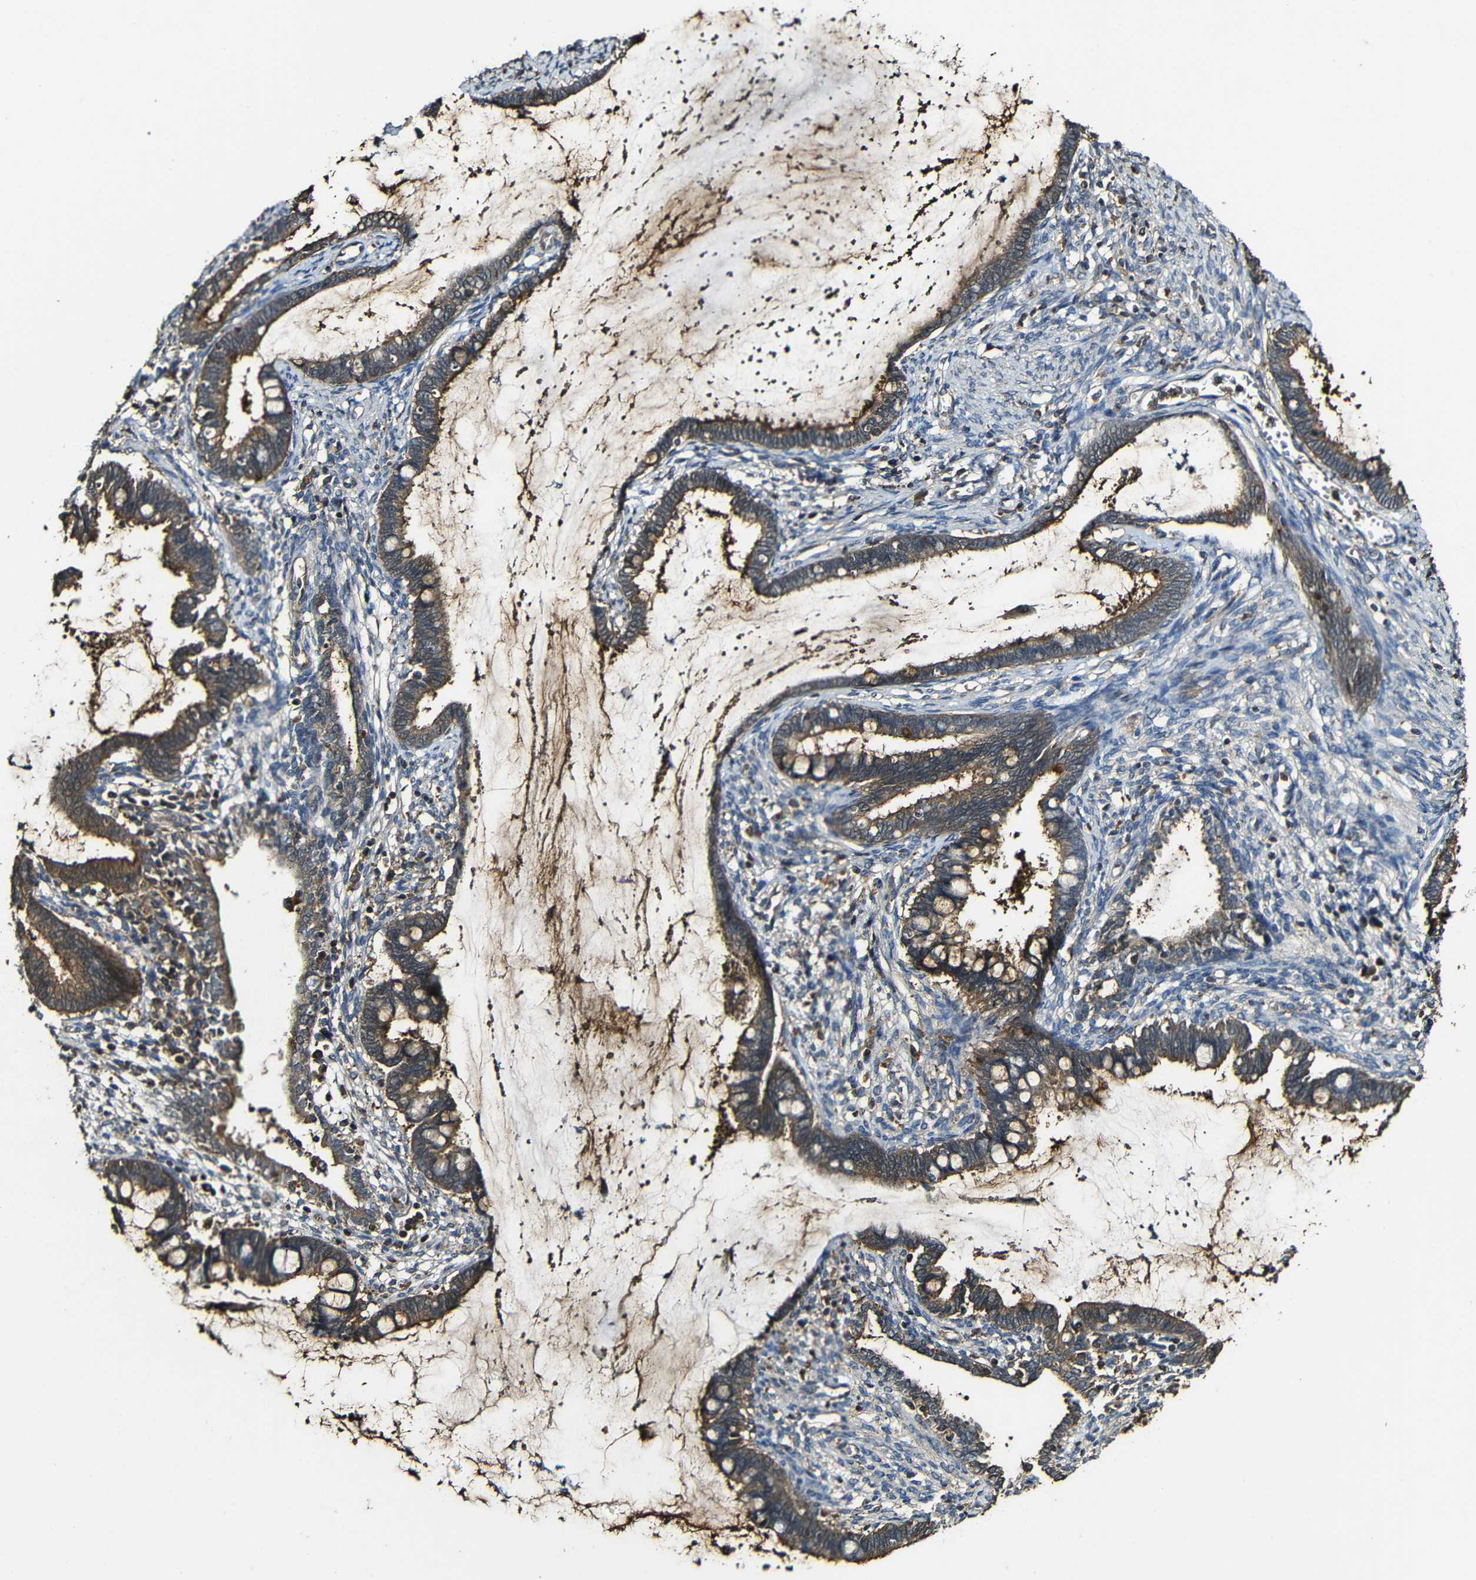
{"staining": {"intensity": "moderate", "quantity": ">75%", "location": "cytoplasmic/membranous"}, "tissue": "cervical cancer", "cell_type": "Tumor cells", "image_type": "cancer", "snomed": [{"axis": "morphology", "description": "Adenocarcinoma, NOS"}, {"axis": "topography", "description": "Cervix"}], "caption": "Immunohistochemistry (DAB) staining of cervical cancer (adenocarcinoma) exhibits moderate cytoplasmic/membranous protein expression in approximately >75% of tumor cells. The protein is stained brown, and the nuclei are stained in blue (DAB IHC with brightfield microscopy, high magnification).", "gene": "CASP8", "patient": {"sex": "female", "age": 44}}